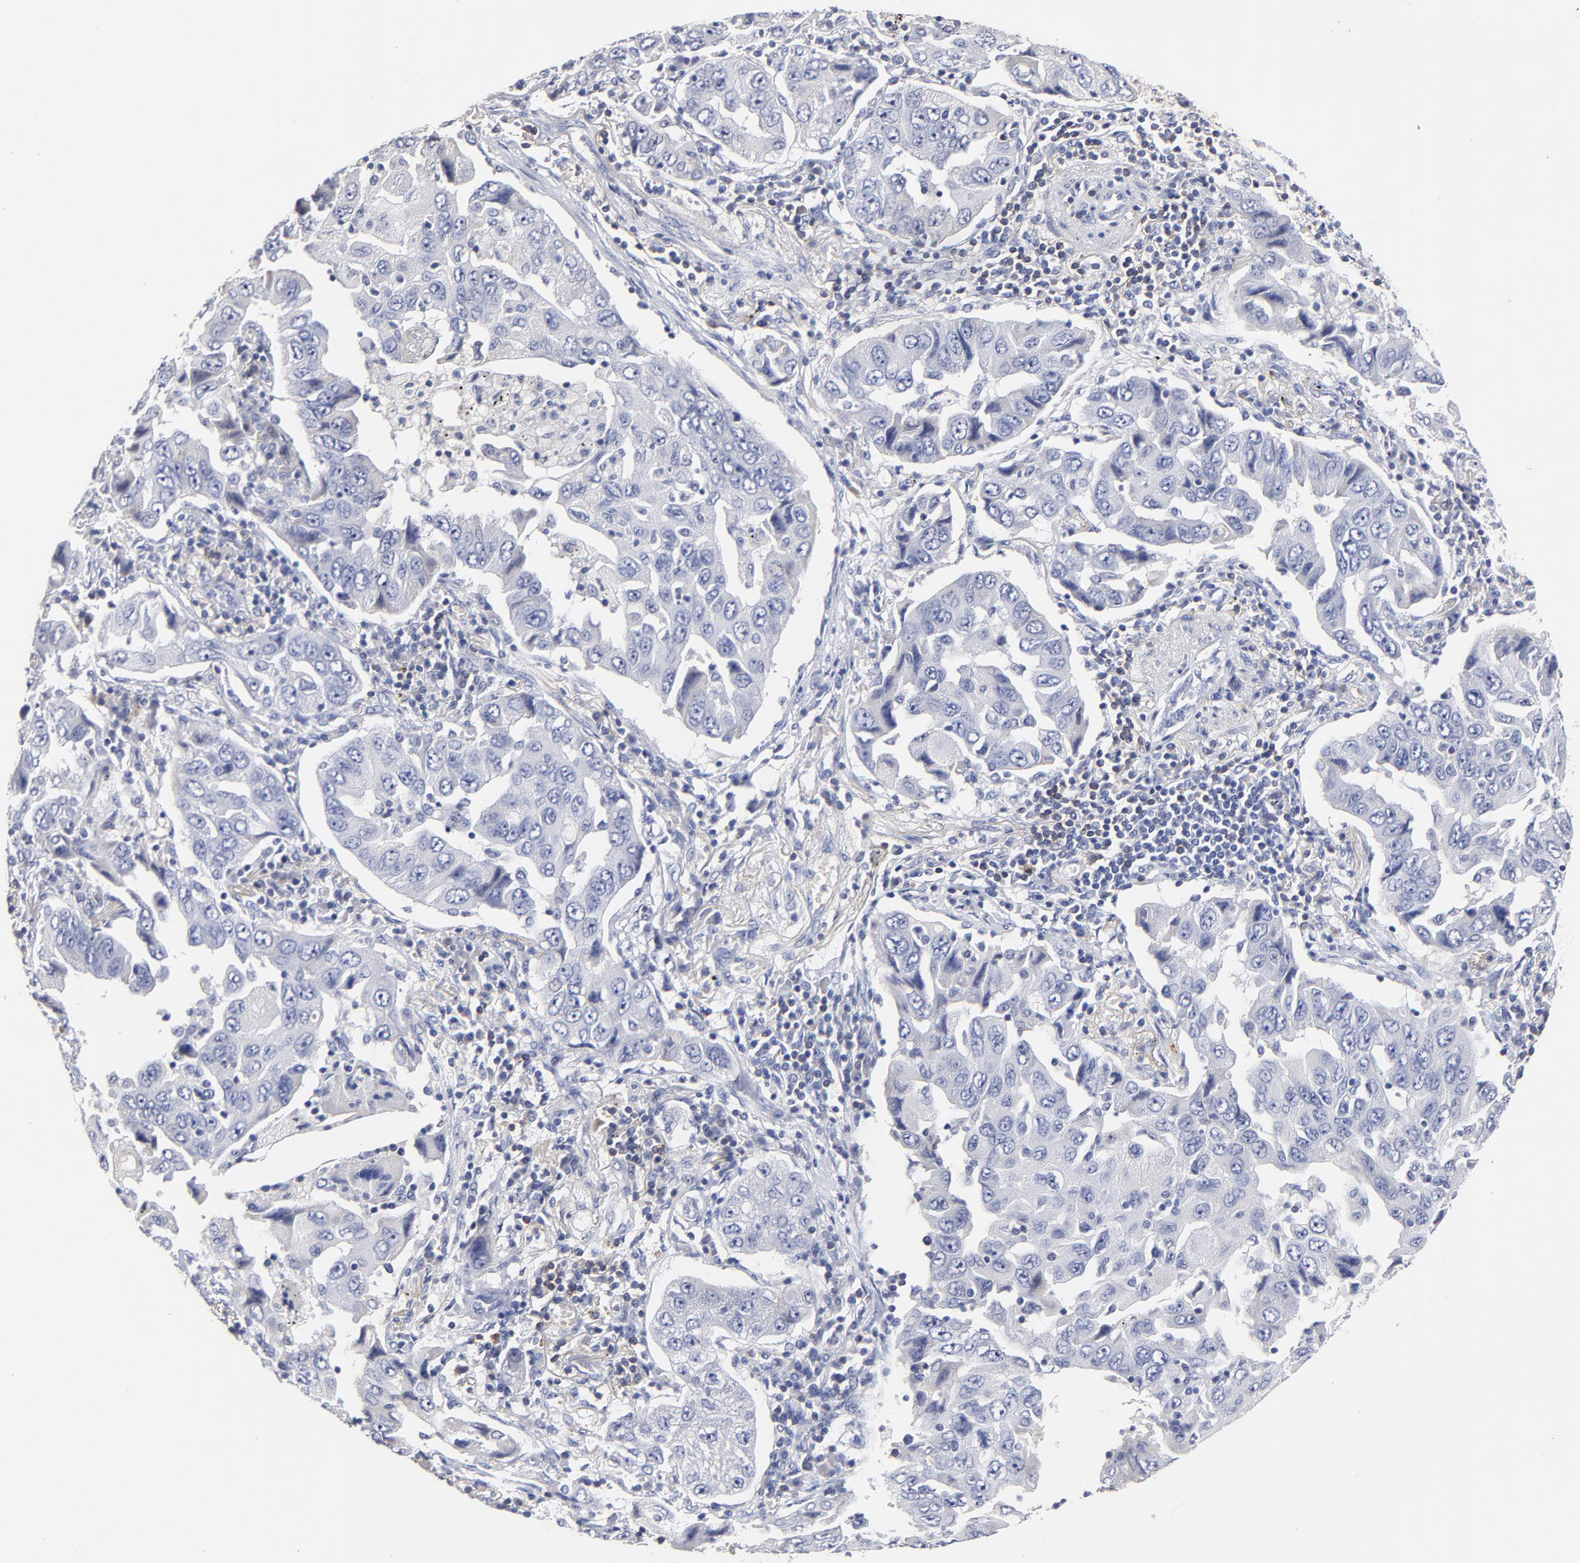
{"staining": {"intensity": "negative", "quantity": "none", "location": "none"}, "tissue": "lung cancer", "cell_type": "Tumor cells", "image_type": "cancer", "snomed": [{"axis": "morphology", "description": "Adenocarcinoma, NOS"}, {"axis": "topography", "description": "Lung"}], "caption": "This is an immunohistochemistry micrograph of lung cancer (adenocarcinoma). There is no positivity in tumor cells.", "gene": "TRAT1", "patient": {"sex": "female", "age": 65}}